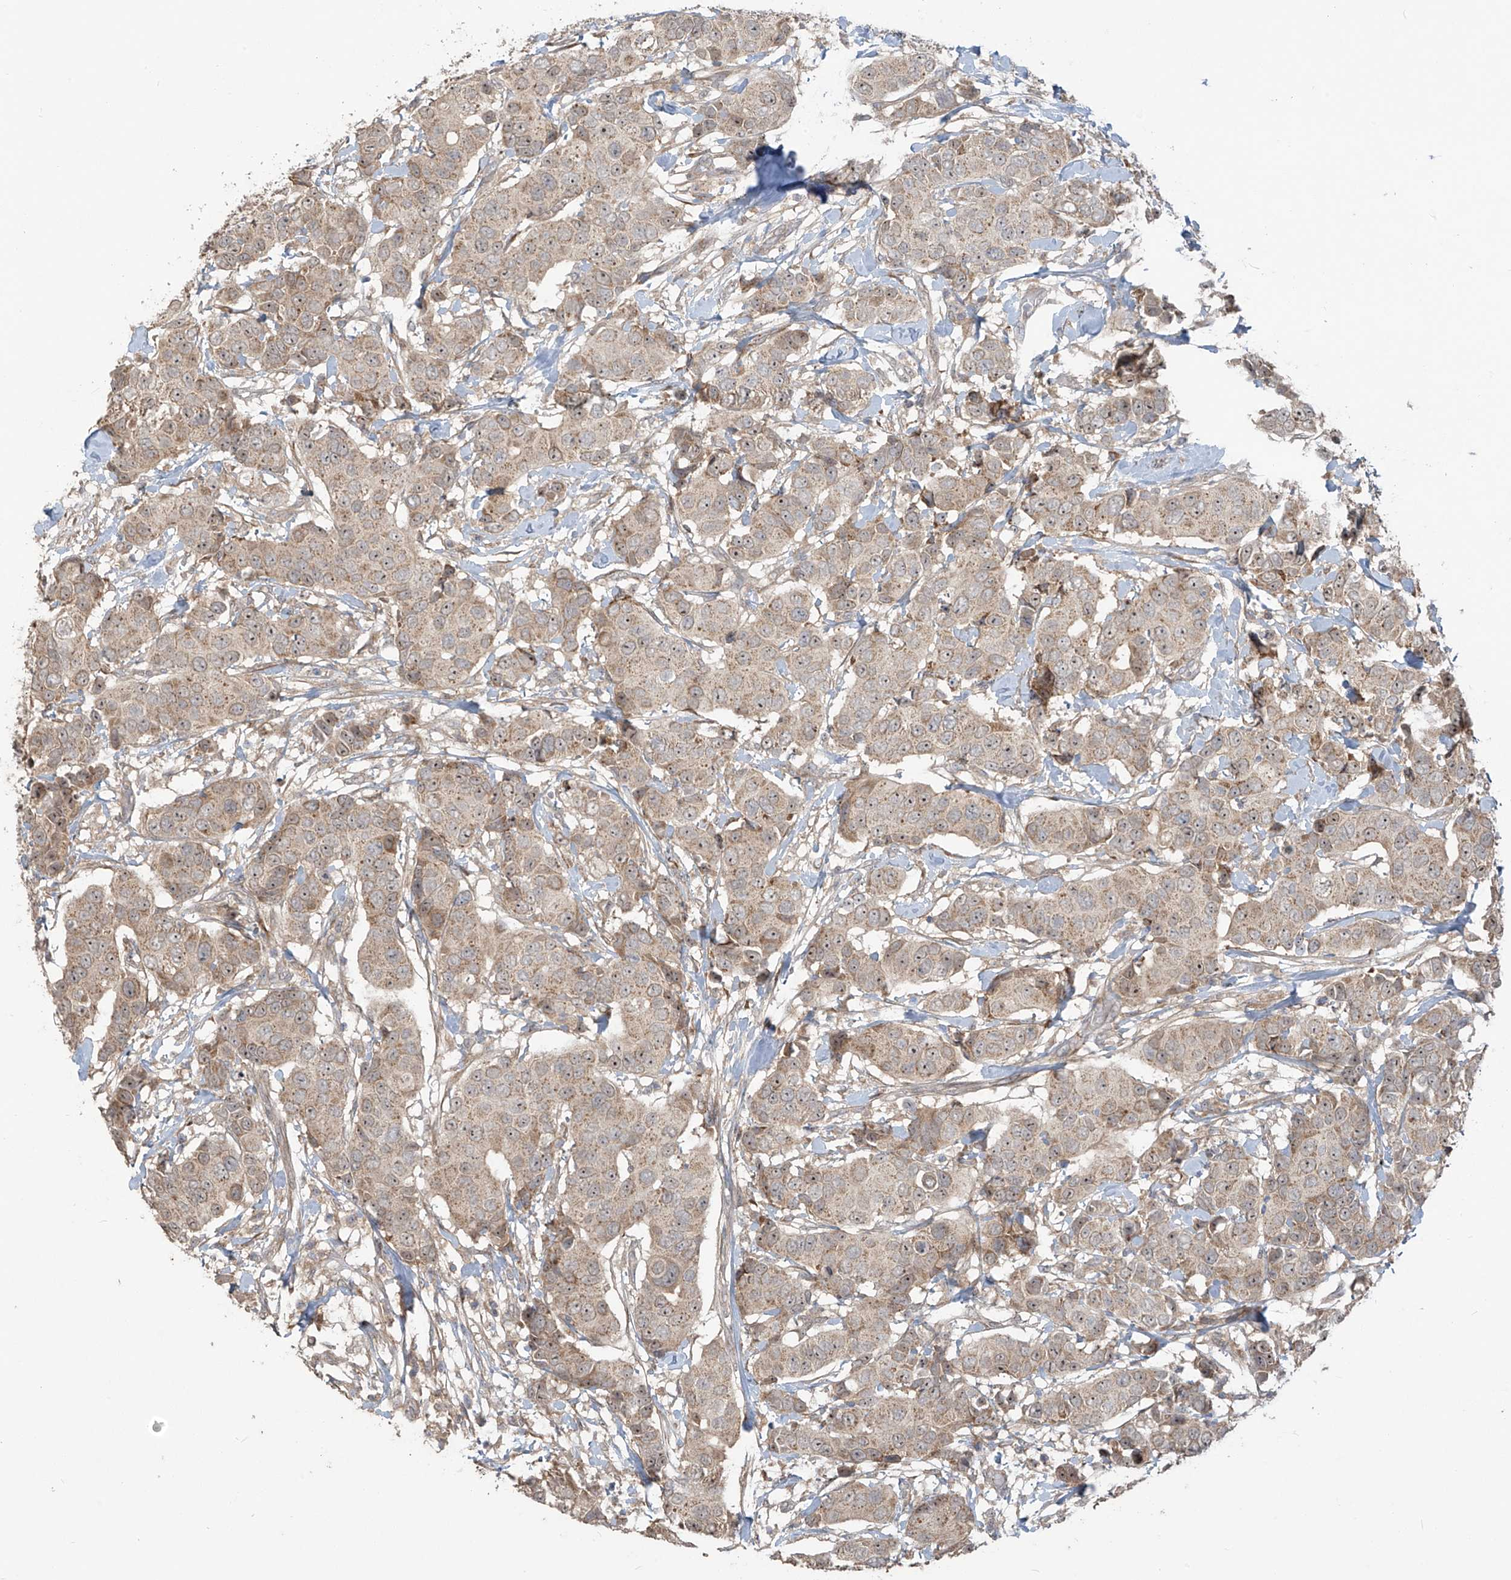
{"staining": {"intensity": "weak", "quantity": "25%-75%", "location": "cytoplasmic/membranous,nuclear"}, "tissue": "breast cancer", "cell_type": "Tumor cells", "image_type": "cancer", "snomed": [{"axis": "morphology", "description": "Normal tissue, NOS"}, {"axis": "morphology", "description": "Duct carcinoma"}, {"axis": "topography", "description": "Breast"}], "caption": "There is low levels of weak cytoplasmic/membranous and nuclear positivity in tumor cells of breast infiltrating ductal carcinoma, as demonstrated by immunohistochemical staining (brown color).", "gene": "KATNIP", "patient": {"sex": "female", "age": 39}}